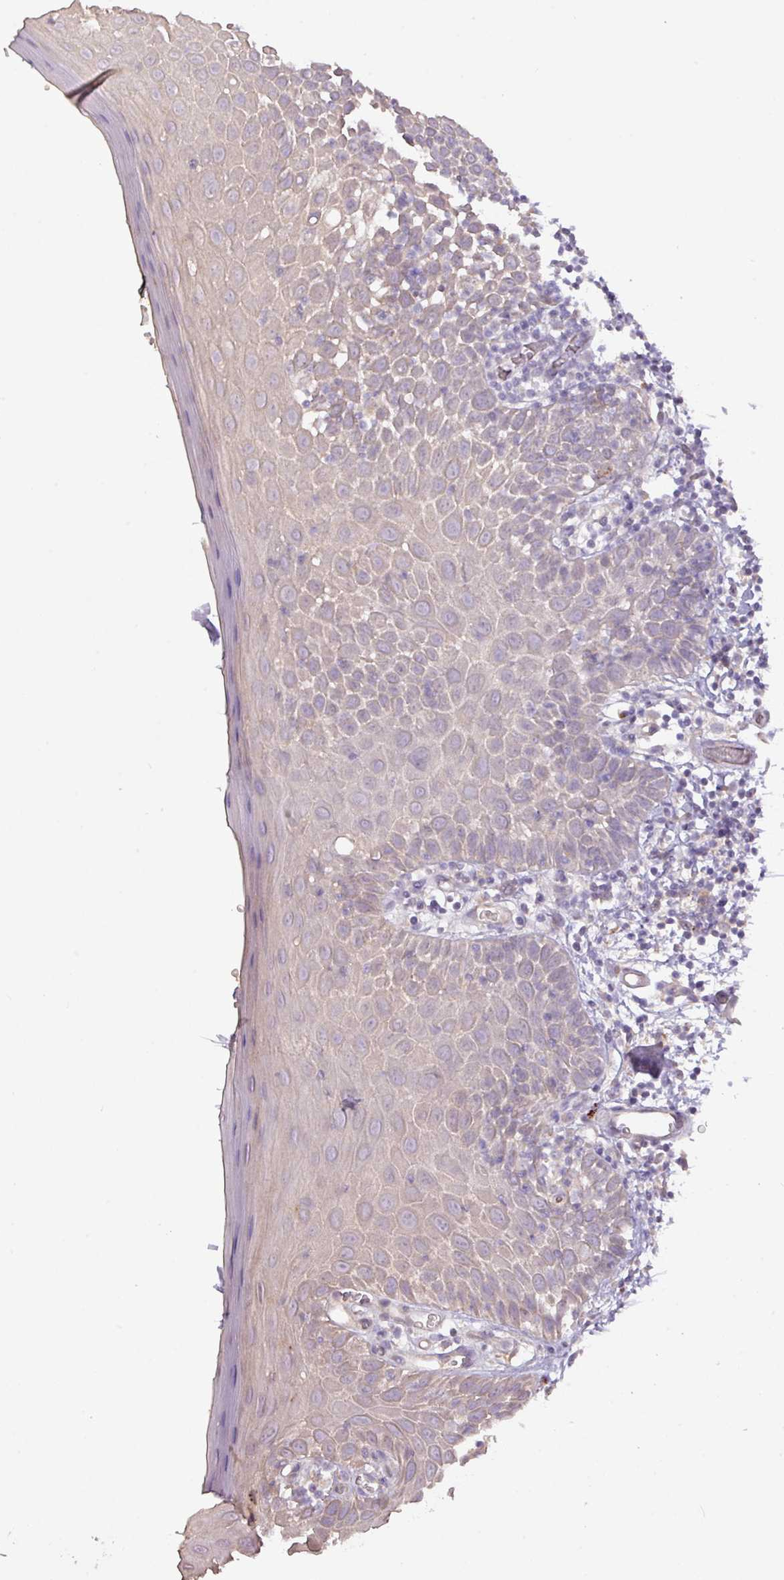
{"staining": {"intensity": "weak", "quantity": "<25%", "location": "cytoplasmic/membranous"}, "tissue": "oral mucosa", "cell_type": "Squamous epithelial cells", "image_type": "normal", "snomed": [{"axis": "morphology", "description": "Normal tissue, NOS"}, {"axis": "morphology", "description": "Squamous cell carcinoma, NOS"}, {"axis": "topography", "description": "Oral tissue"}, {"axis": "topography", "description": "Tounge, NOS"}, {"axis": "topography", "description": "Head-Neck"}], "caption": "A histopathology image of oral mucosa stained for a protein exhibits no brown staining in squamous epithelial cells.", "gene": "PRADC1", "patient": {"sex": "male", "age": 76}}